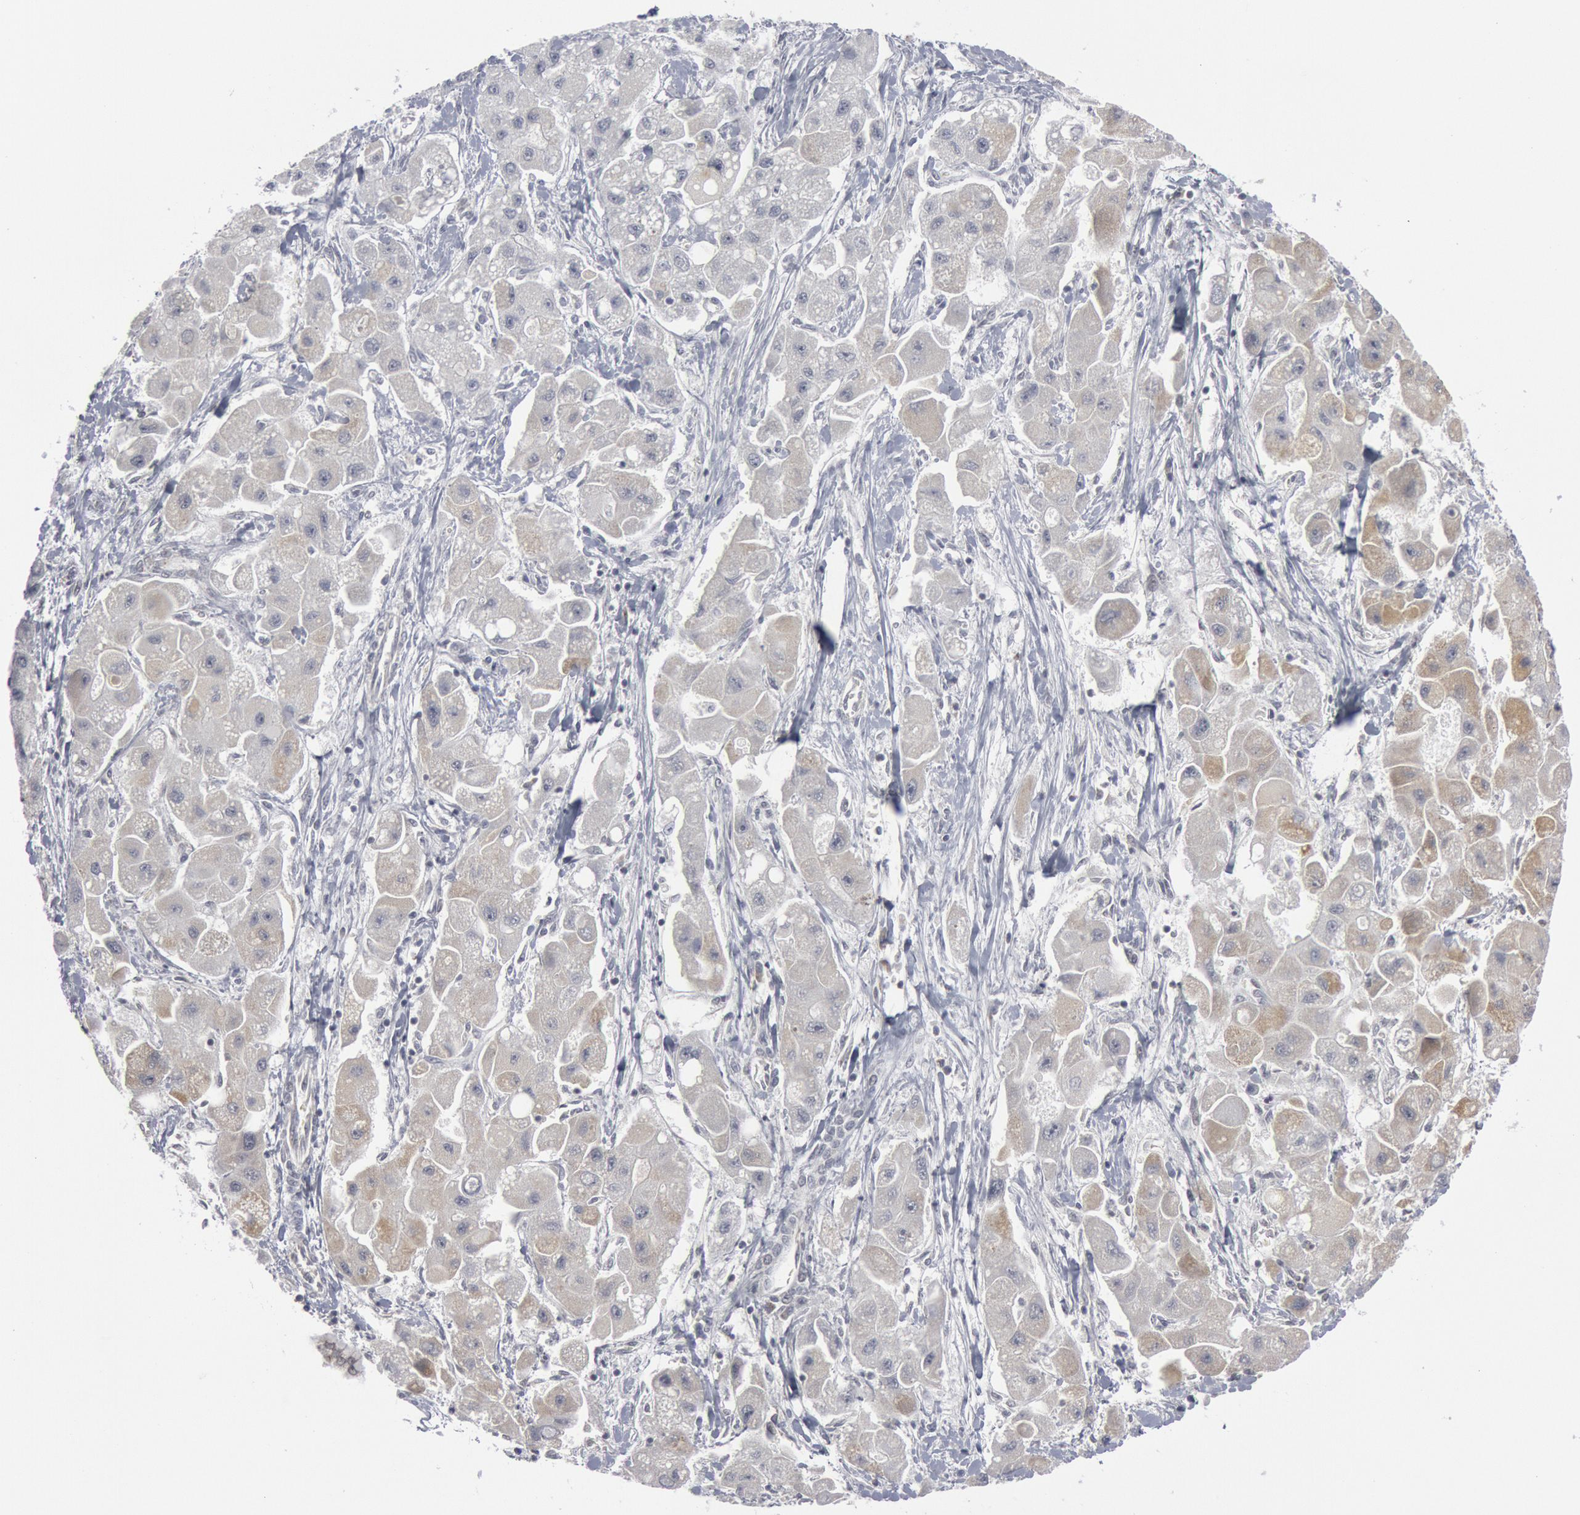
{"staining": {"intensity": "weak", "quantity": "<25%", "location": "cytoplasmic/membranous"}, "tissue": "liver cancer", "cell_type": "Tumor cells", "image_type": "cancer", "snomed": [{"axis": "morphology", "description": "Carcinoma, Hepatocellular, NOS"}, {"axis": "topography", "description": "Liver"}], "caption": "Liver hepatocellular carcinoma stained for a protein using immunohistochemistry shows no expression tumor cells.", "gene": "CASP9", "patient": {"sex": "male", "age": 24}}